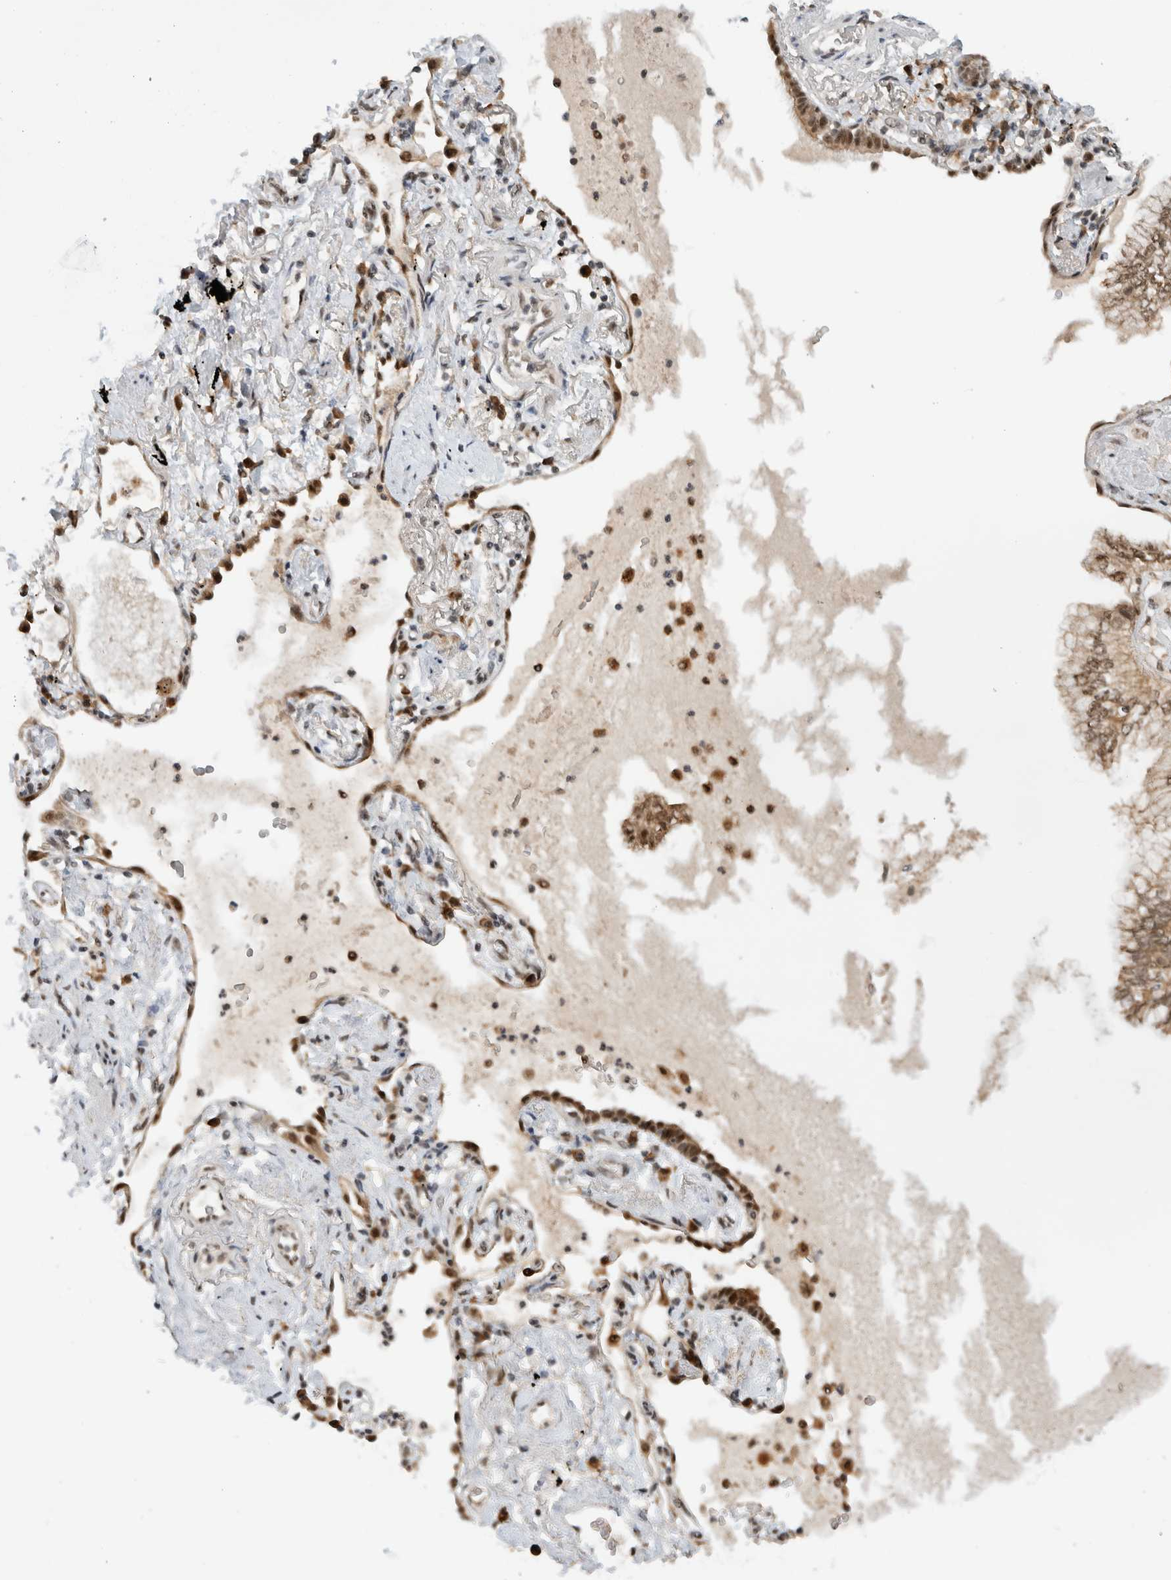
{"staining": {"intensity": "moderate", "quantity": ">75%", "location": "cytoplasmic/membranous,nuclear"}, "tissue": "lung cancer", "cell_type": "Tumor cells", "image_type": "cancer", "snomed": [{"axis": "morphology", "description": "Adenocarcinoma, NOS"}, {"axis": "topography", "description": "Lung"}], "caption": "Immunohistochemistry (DAB (3,3'-diaminobenzidine)) staining of human lung cancer exhibits moderate cytoplasmic/membranous and nuclear protein positivity in approximately >75% of tumor cells.", "gene": "NCAPG2", "patient": {"sex": "female", "age": 70}}